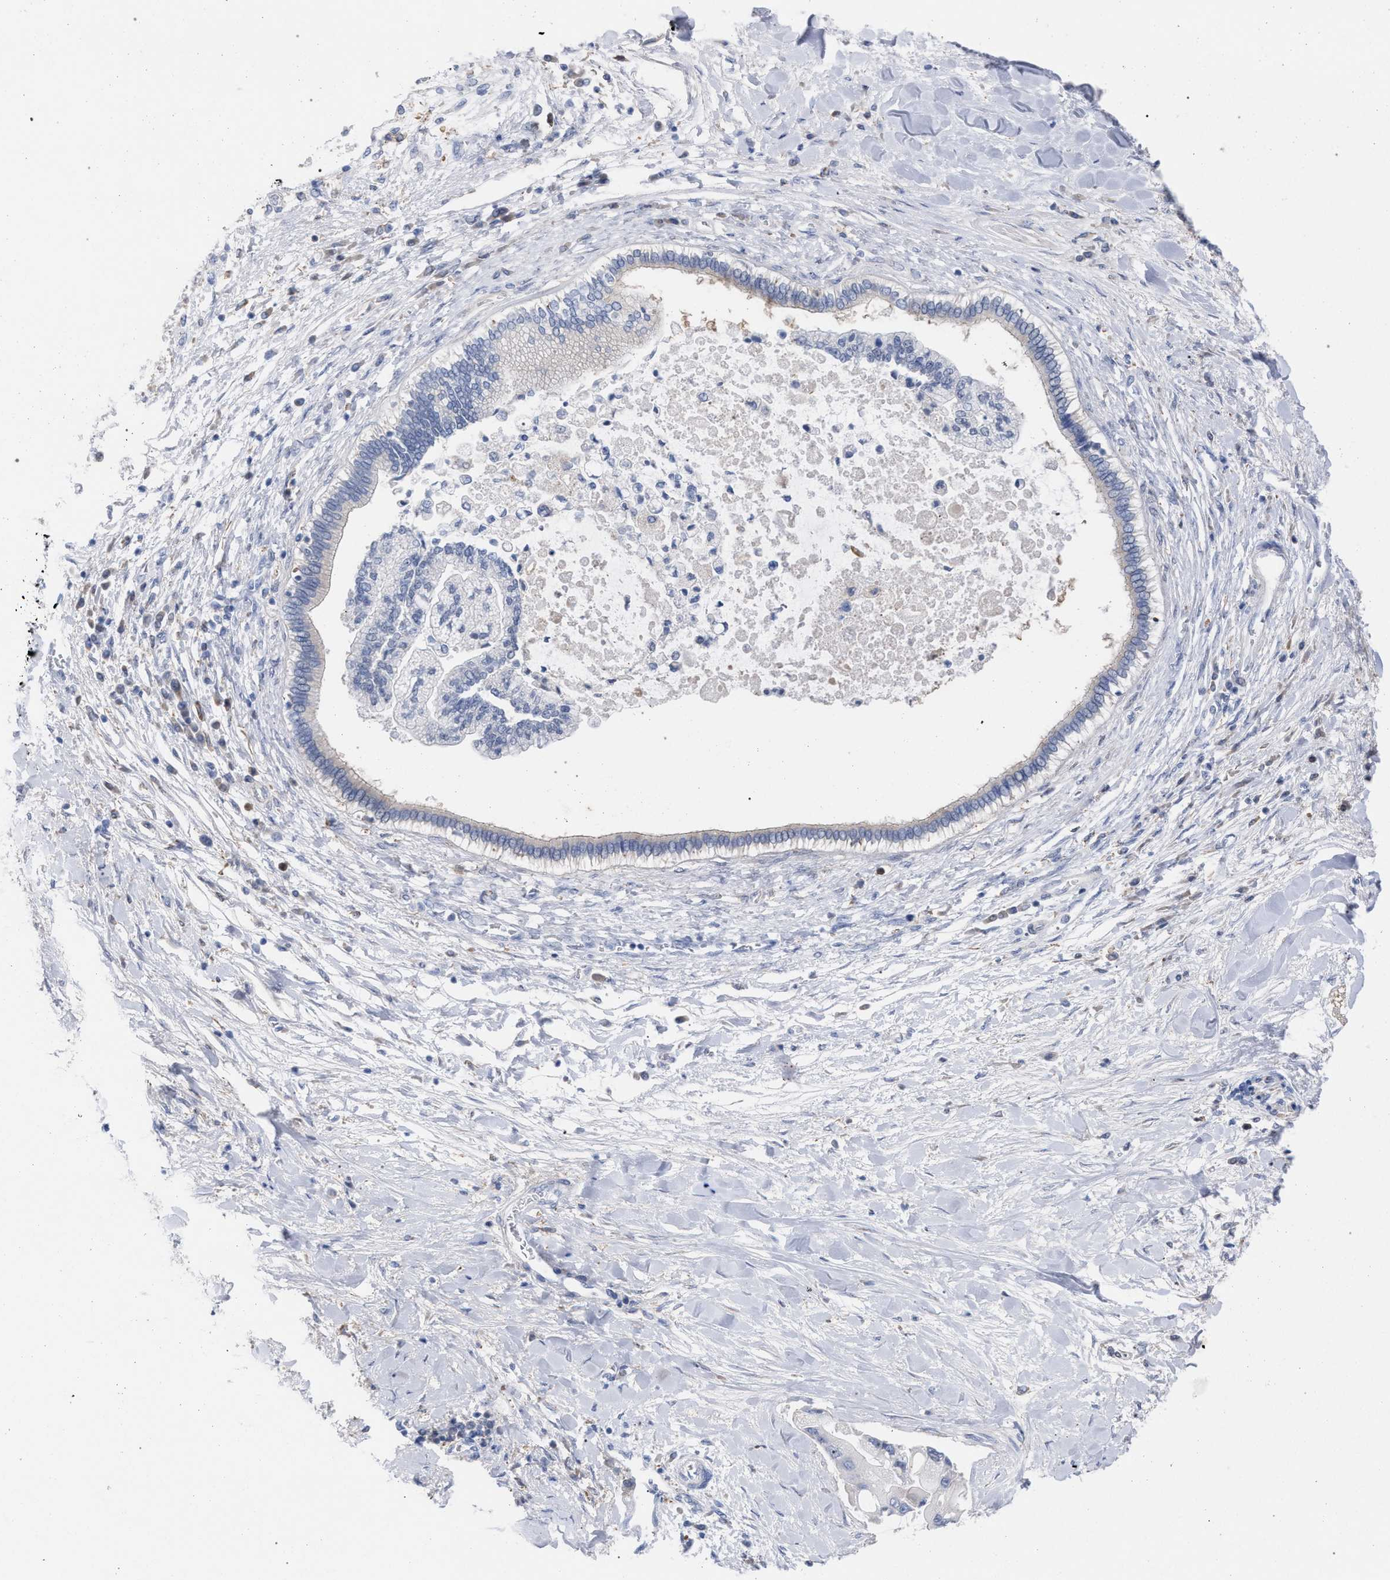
{"staining": {"intensity": "negative", "quantity": "none", "location": "none"}, "tissue": "liver cancer", "cell_type": "Tumor cells", "image_type": "cancer", "snomed": [{"axis": "morphology", "description": "Cholangiocarcinoma"}, {"axis": "topography", "description": "Liver"}], "caption": "Micrograph shows no significant protein expression in tumor cells of liver cancer.", "gene": "FHOD3", "patient": {"sex": "male", "age": 50}}